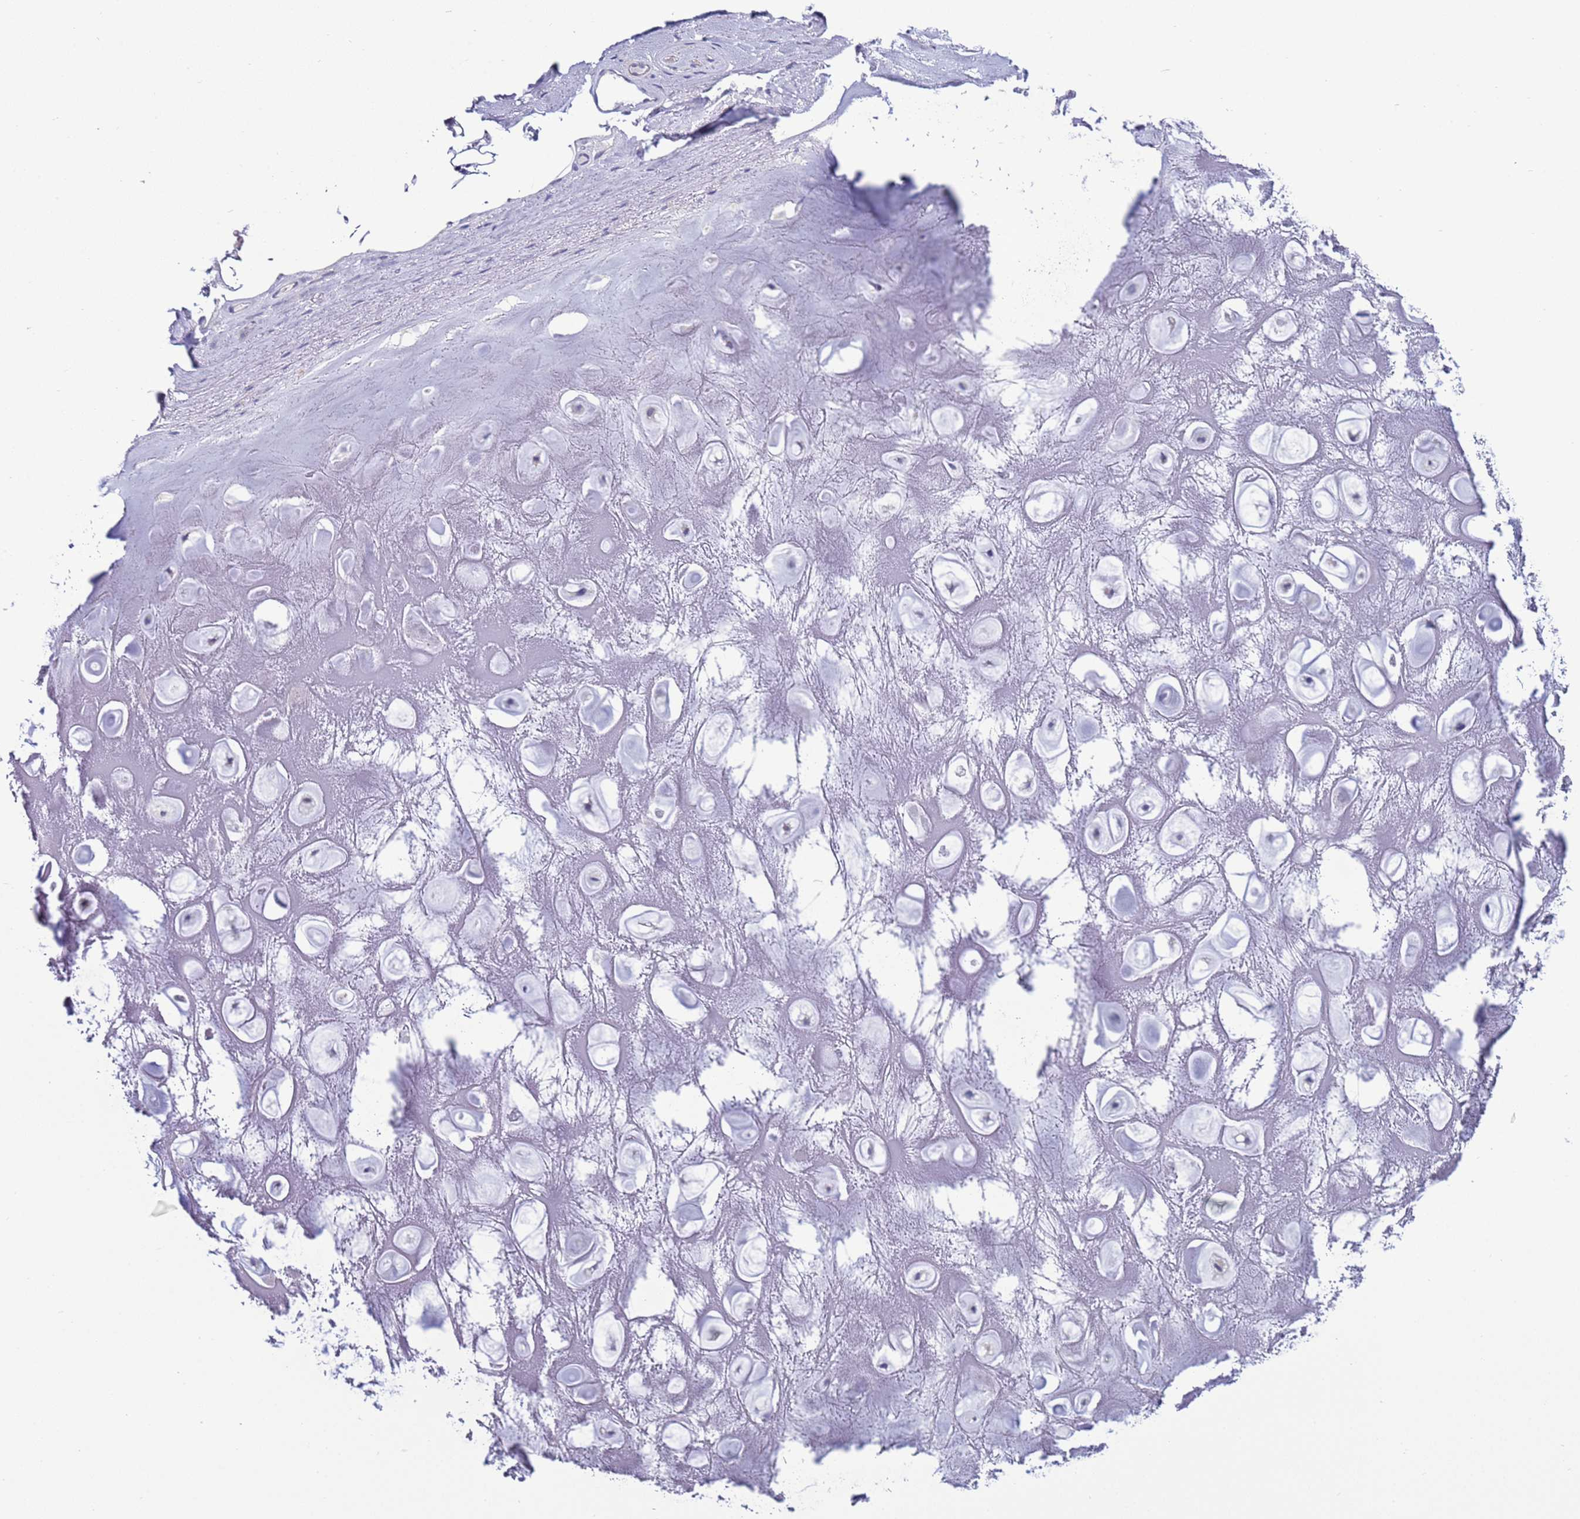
{"staining": {"intensity": "negative", "quantity": "none", "location": "none"}, "tissue": "adipose tissue", "cell_type": "Adipocytes", "image_type": "normal", "snomed": [{"axis": "morphology", "description": "Normal tissue, NOS"}, {"axis": "topography", "description": "Cartilage tissue"}], "caption": "Image shows no significant protein expression in adipocytes of unremarkable adipose tissue. (Stains: DAB immunohistochemistry with hematoxylin counter stain, Microscopy: brightfield microscopy at high magnification).", "gene": "CST1", "patient": {"sex": "male", "age": 81}}